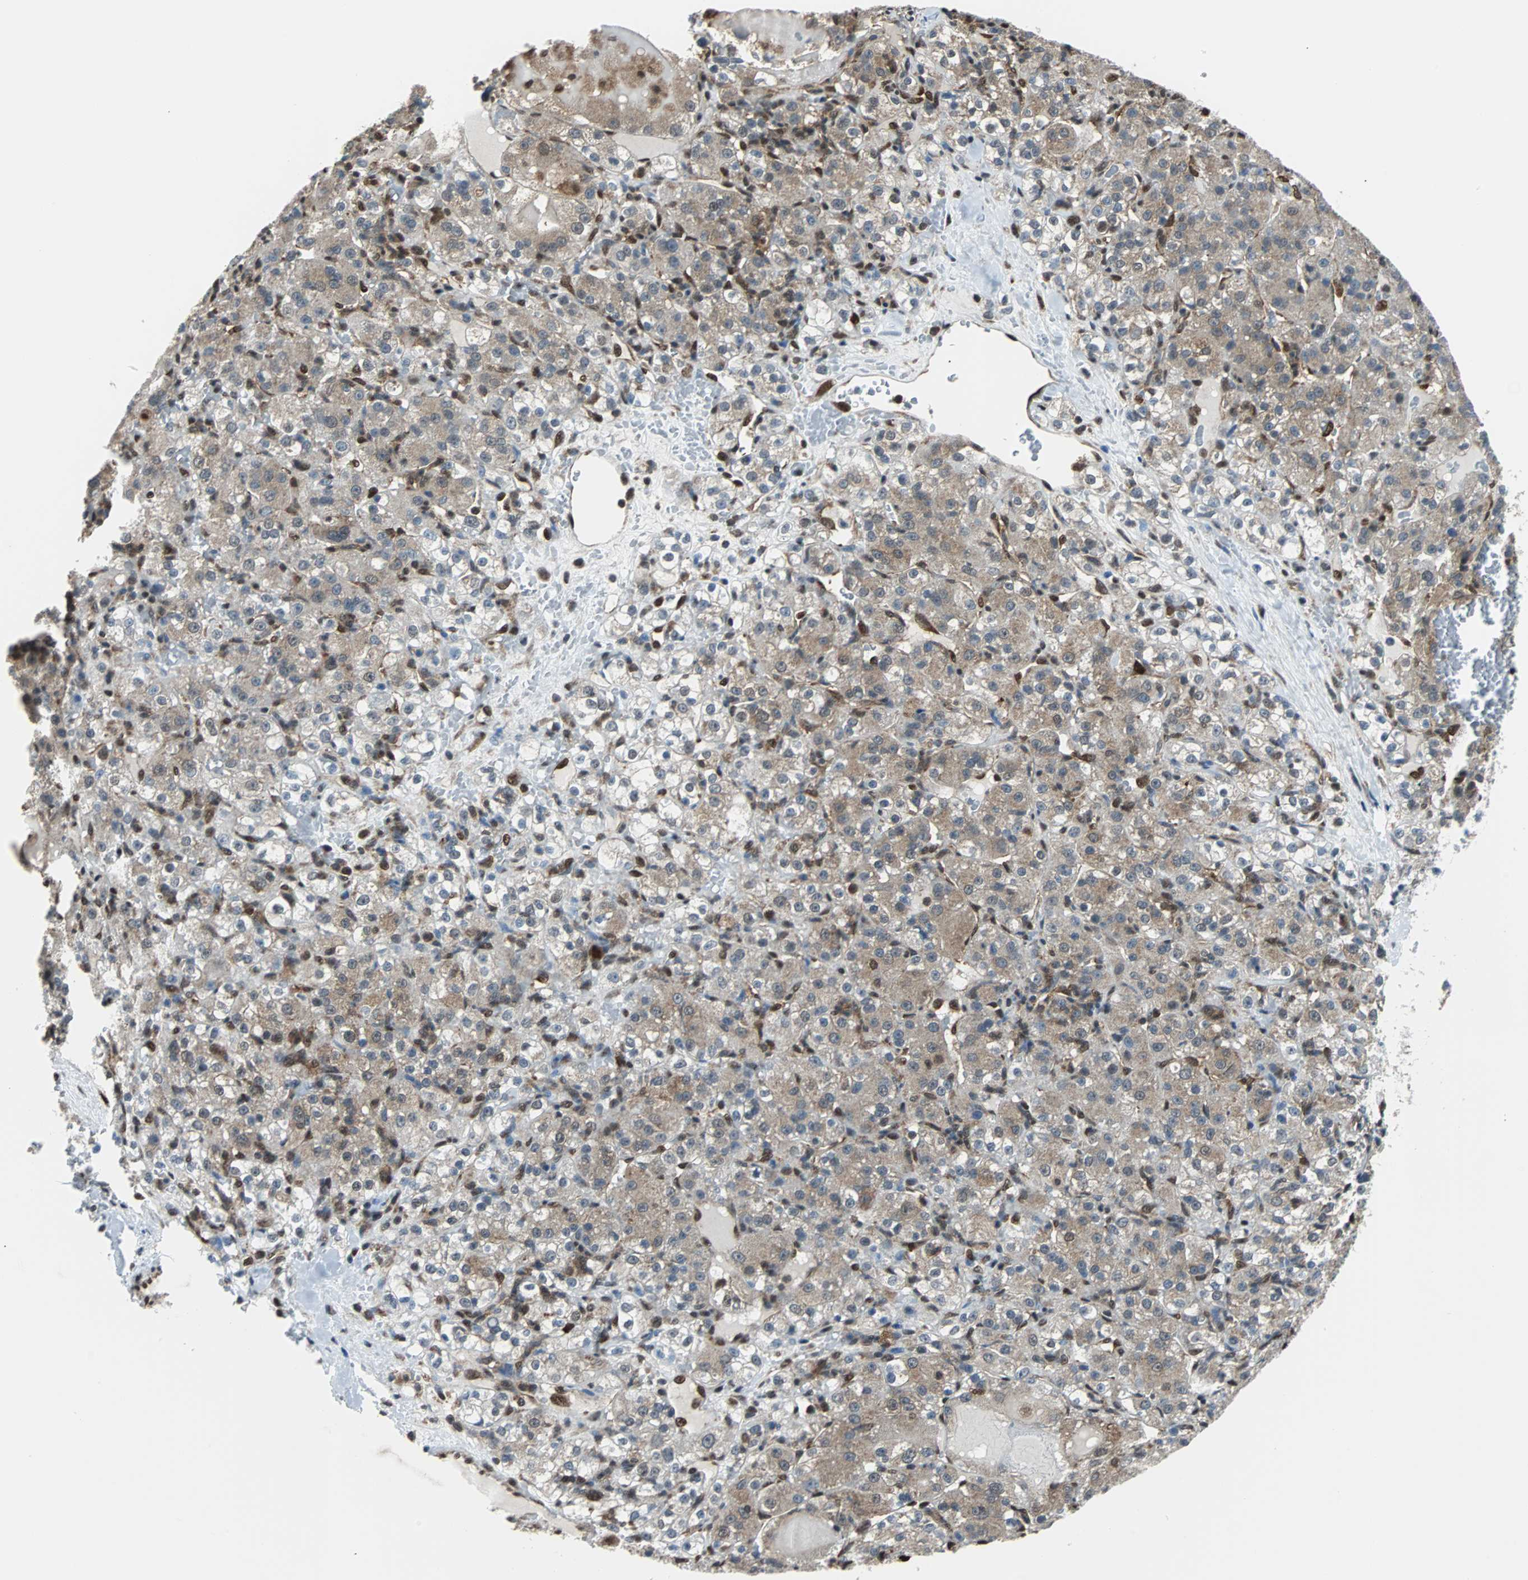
{"staining": {"intensity": "weak", "quantity": "25%-75%", "location": "cytoplasmic/membranous"}, "tissue": "renal cancer", "cell_type": "Tumor cells", "image_type": "cancer", "snomed": [{"axis": "morphology", "description": "Normal tissue, NOS"}, {"axis": "morphology", "description": "Adenocarcinoma, NOS"}, {"axis": "topography", "description": "Kidney"}], "caption": "Renal cancer stained with DAB (3,3'-diaminobenzidine) immunohistochemistry reveals low levels of weak cytoplasmic/membranous staining in about 25%-75% of tumor cells. Immunohistochemistry (ihc) stains the protein of interest in brown and the nuclei are stained blue.", "gene": "VCP", "patient": {"sex": "male", "age": 61}}